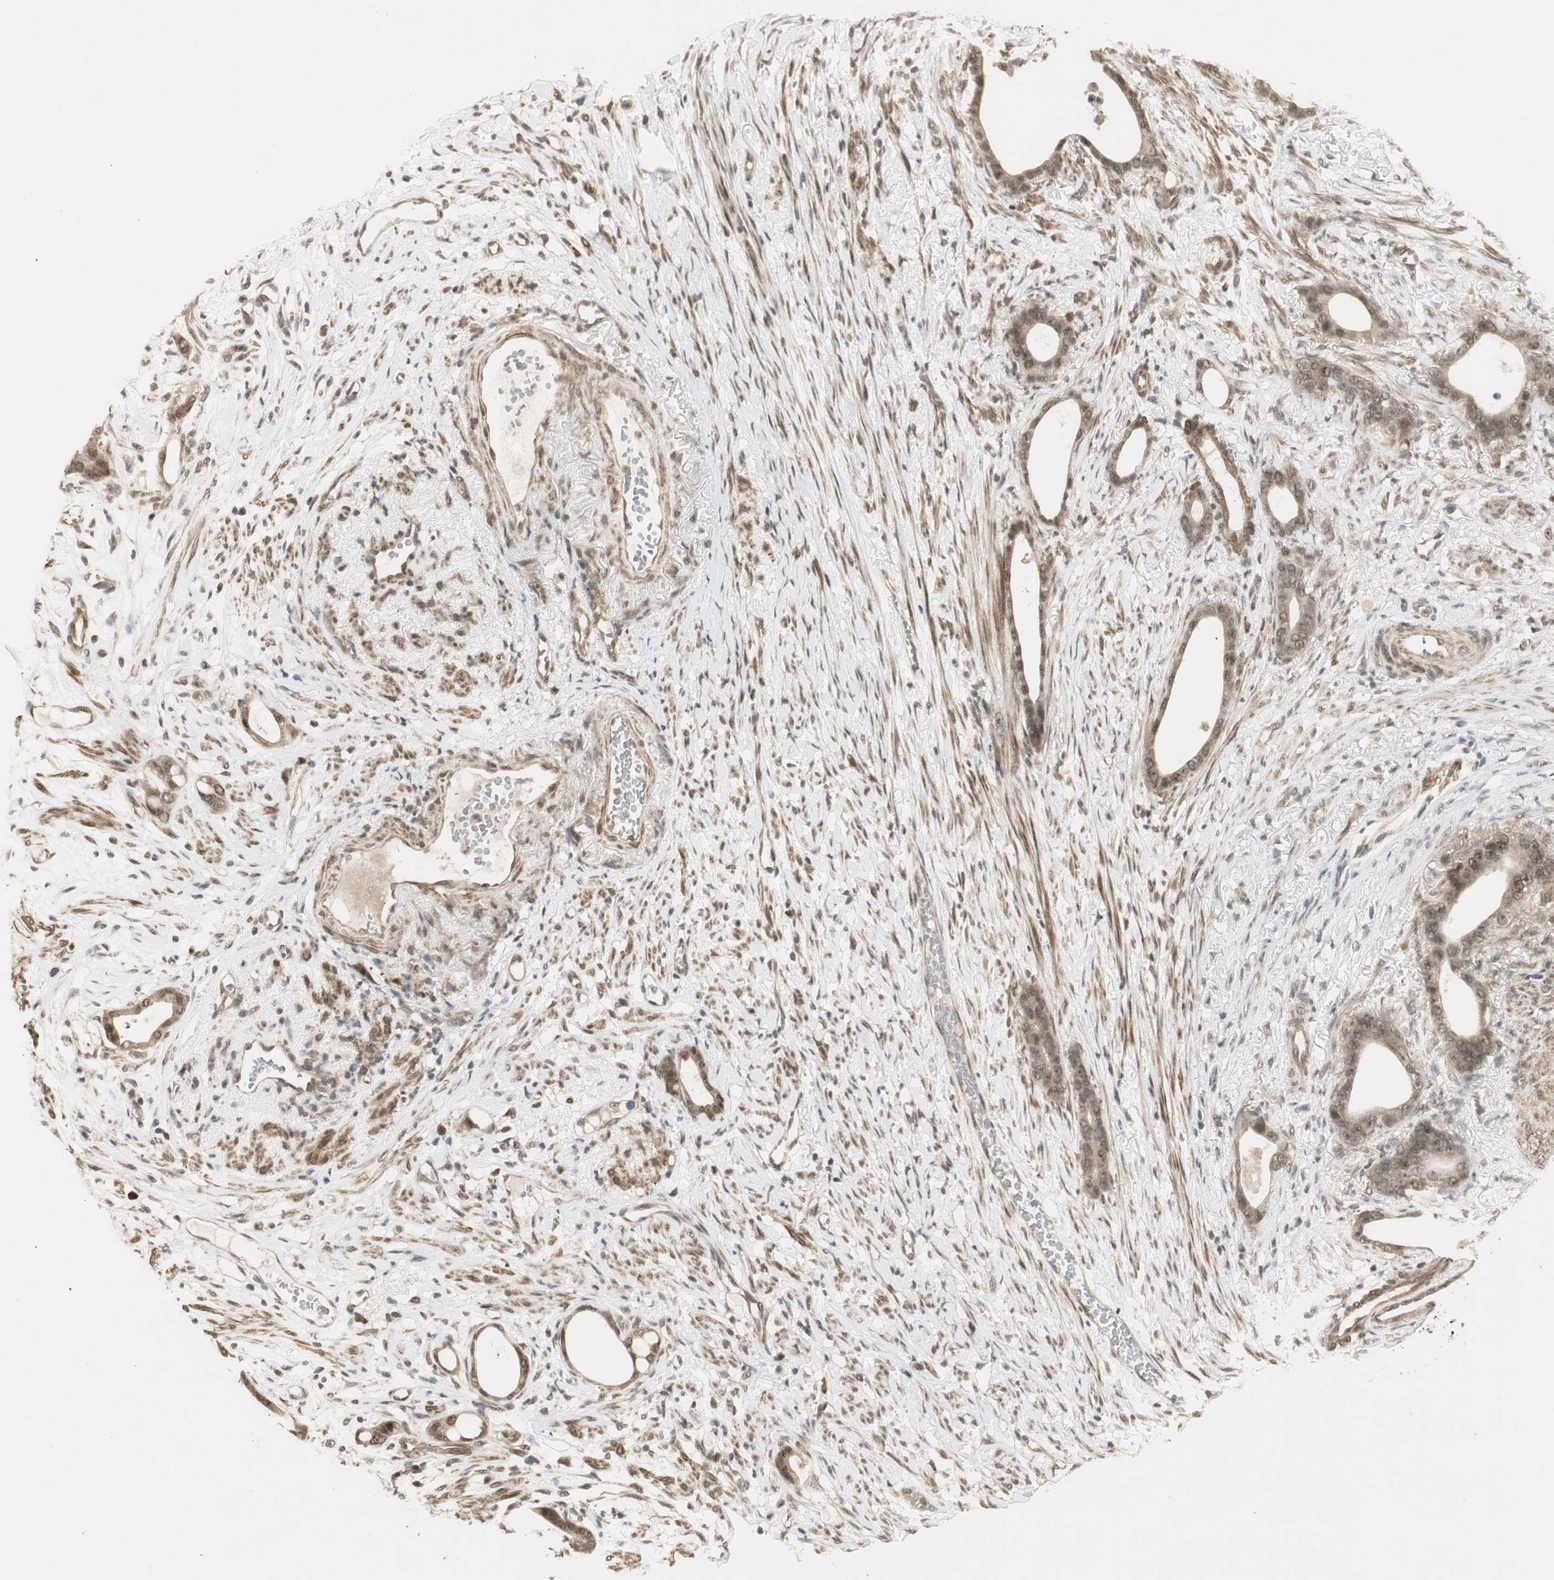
{"staining": {"intensity": "moderate", "quantity": ">75%", "location": "cytoplasmic/membranous,nuclear"}, "tissue": "stomach cancer", "cell_type": "Tumor cells", "image_type": "cancer", "snomed": [{"axis": "morphology", "description": "Adenocarcinoma, NOS"}, {"axis": "topography", "description": "Stomach"}], "caption": "Human stomach cancer (adenocarcinoma) stained with a brown dye reveals moderate cytoplasmic/membranous and nuclear positive expression in about >75% of tumor cells.", "gene": "ZSCAN31", "patient": {"sex": "female", "age": 75}}